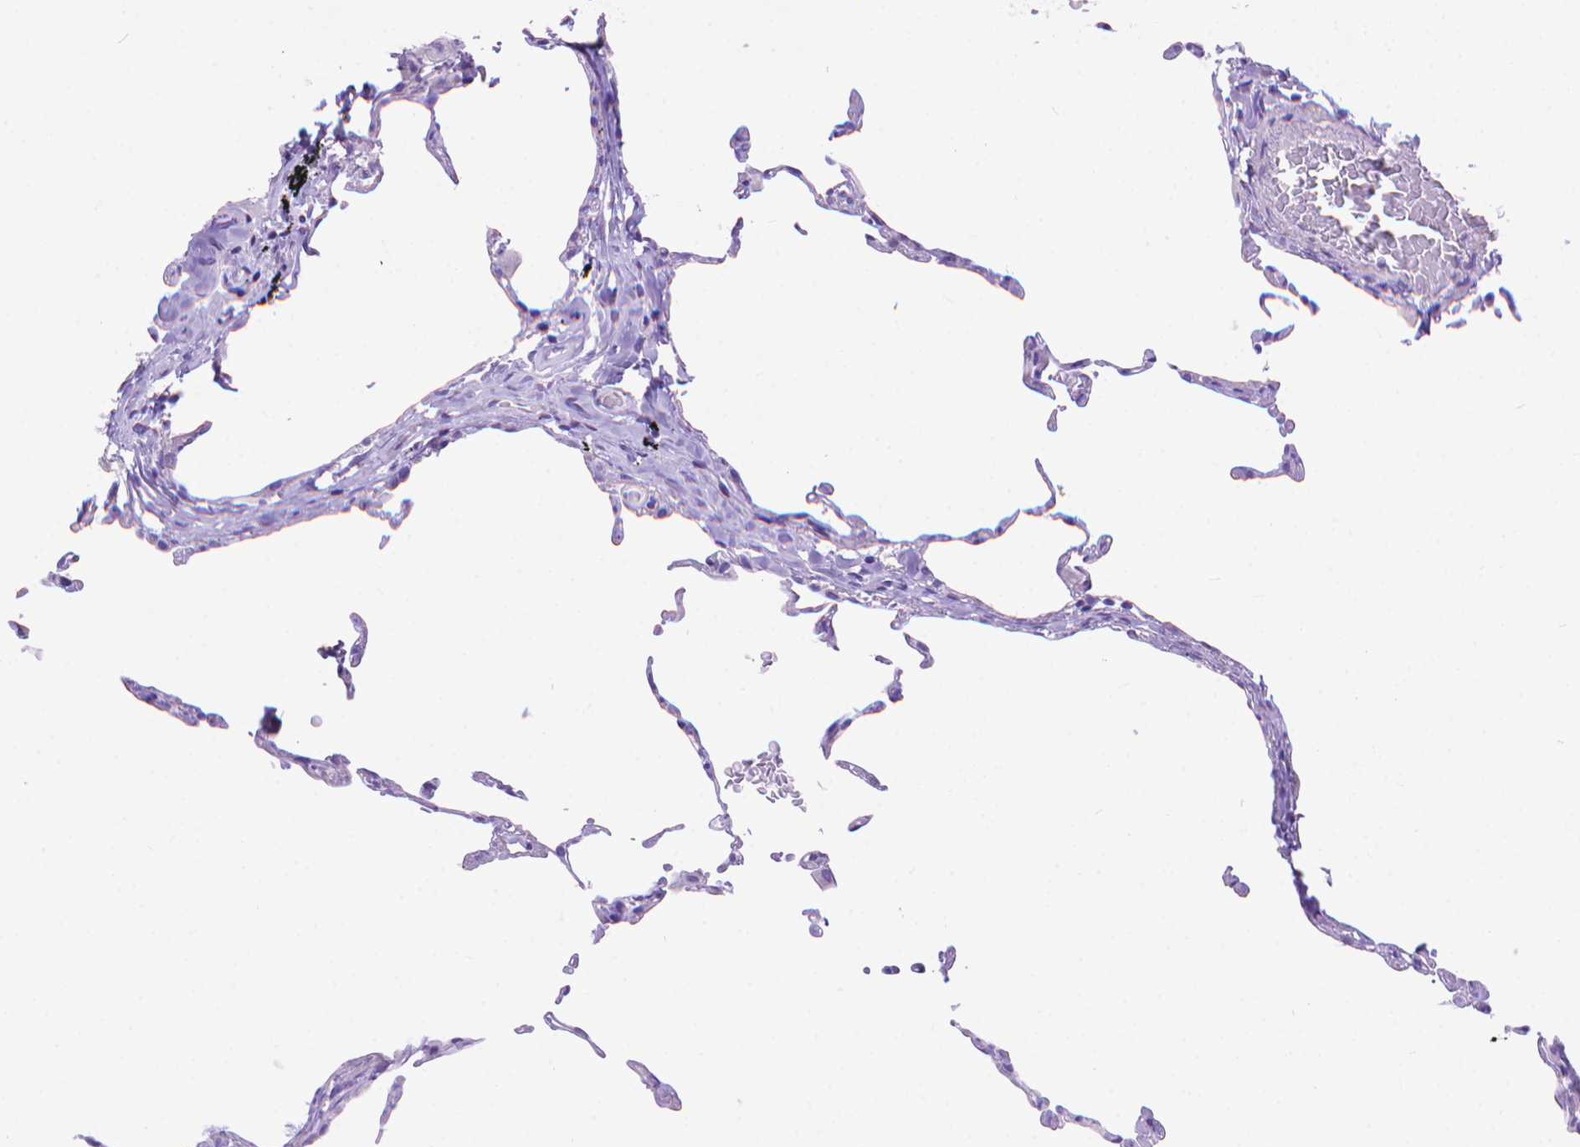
{"staining": {"intensity": "negative", "quantity": "none", "location": "none"}, "tissue": "lung", "cell_type": "Alveolar cells", "image_type": "normal", "snomed": [{"axis": "morphology", "description": "Normal tissue, NOS"}, {"axis": "topography", "description": "Lung"}], "caption": "A micrograph of lung stained for a protein shows no brown staining in alveolar cells.", "gene": "DHRS2", "patient": {"sex": "female", "age": 57}}